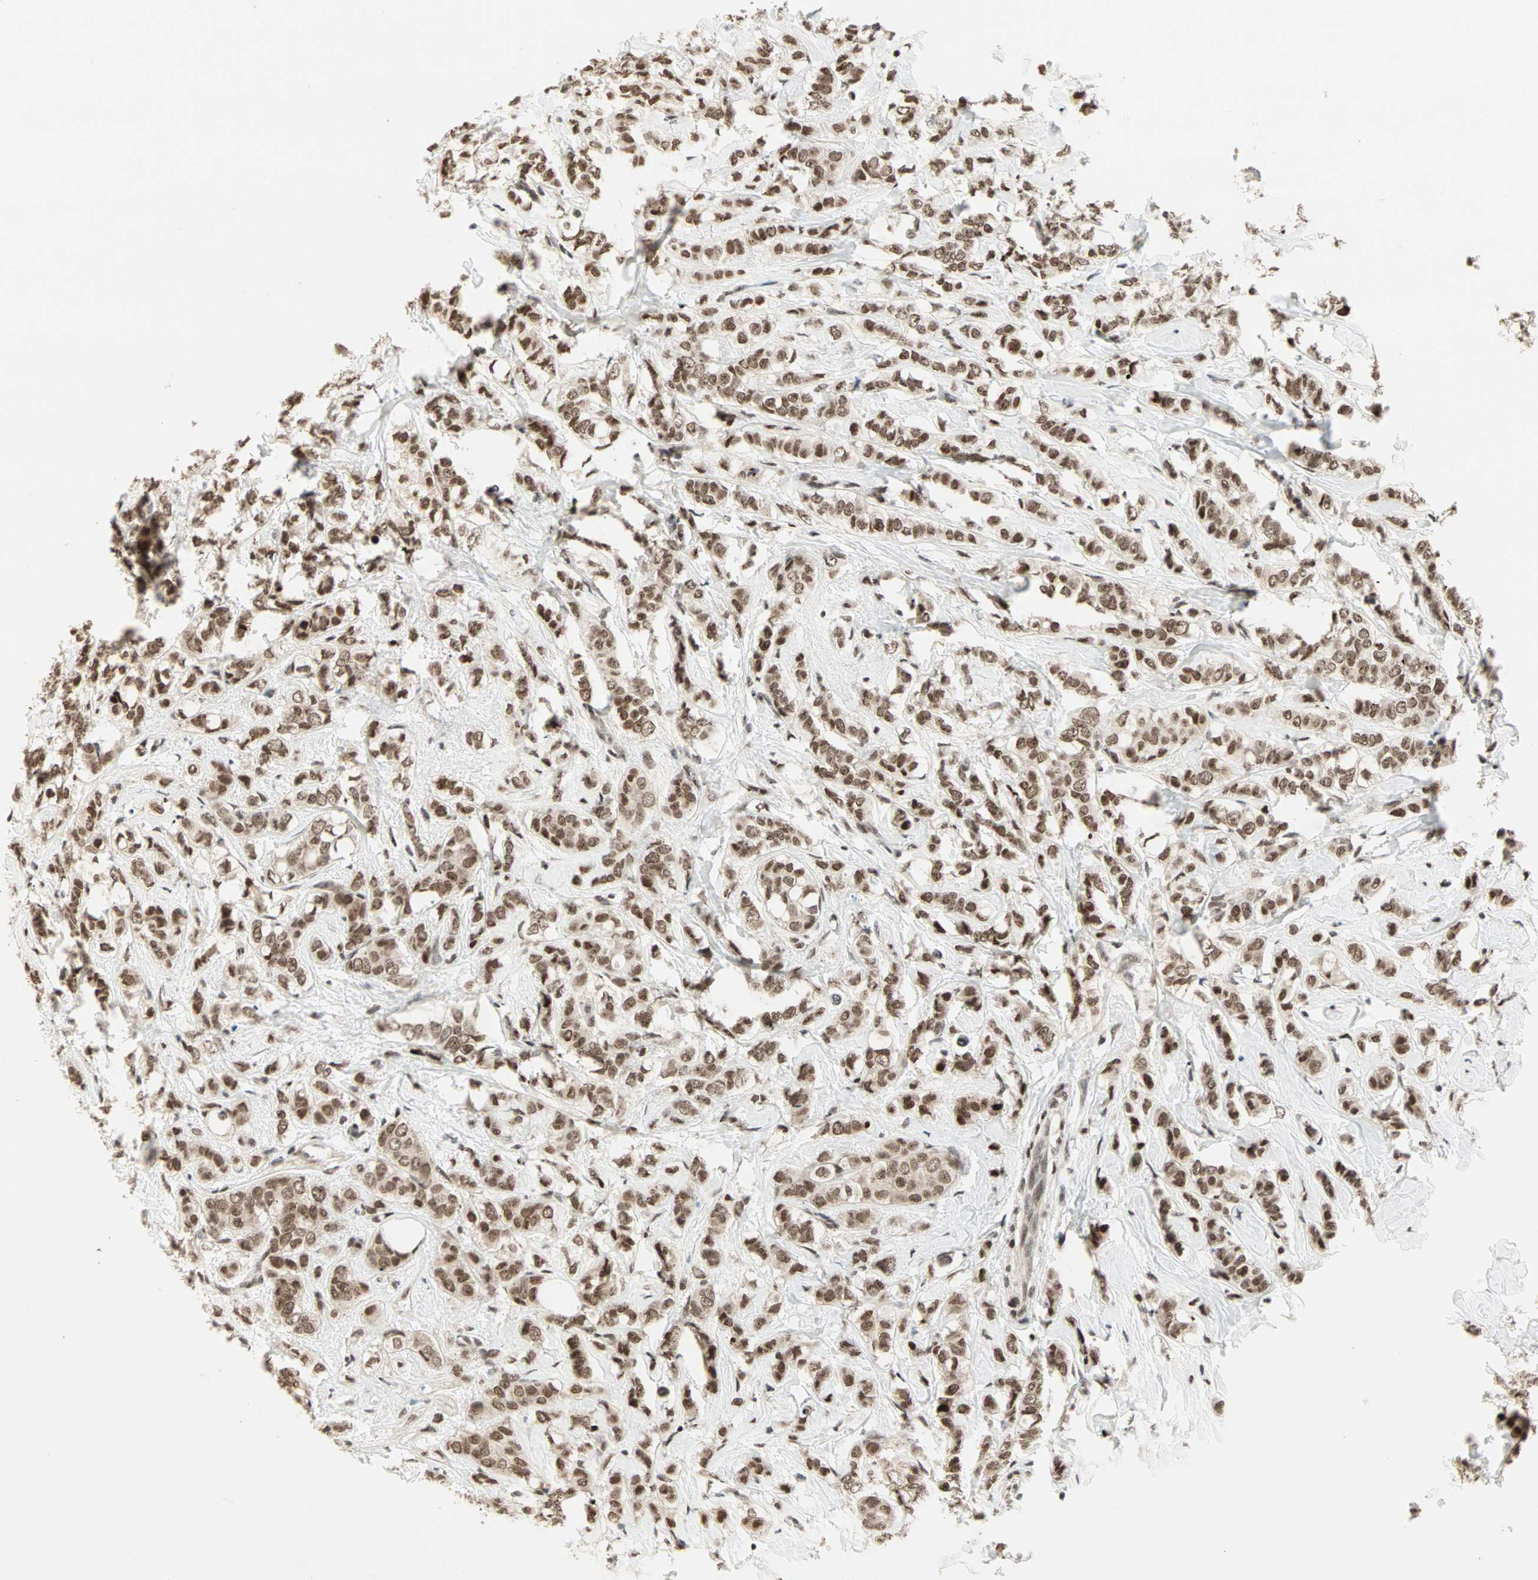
{"staining": {"intensity": "moderate", "quantity": ">75%", "location": "nuclear"}, "tissue": "breast cancer", "cell_type": "Tumor cells", "image_type": "cancer", "snomed": [{"axis": "morphology", "description": "Lobular carcinoma"}, {"axis": "topography", "description": "Breast"}], "caption": "Immunohistochemistry (IHC) staining of breast cancer, which shows medium levels of moderate nuclear staining in approximately >75% of tumor cells indicating moderate nuclear protein staining. The staining was performed using DAB (3,3'-diaminobenzidine) (brown) for protein detection and nuclei were counterstained in hematoxylin (blue).", "gene": "BLM", "patient": {"sex": "female", "age": 60}}